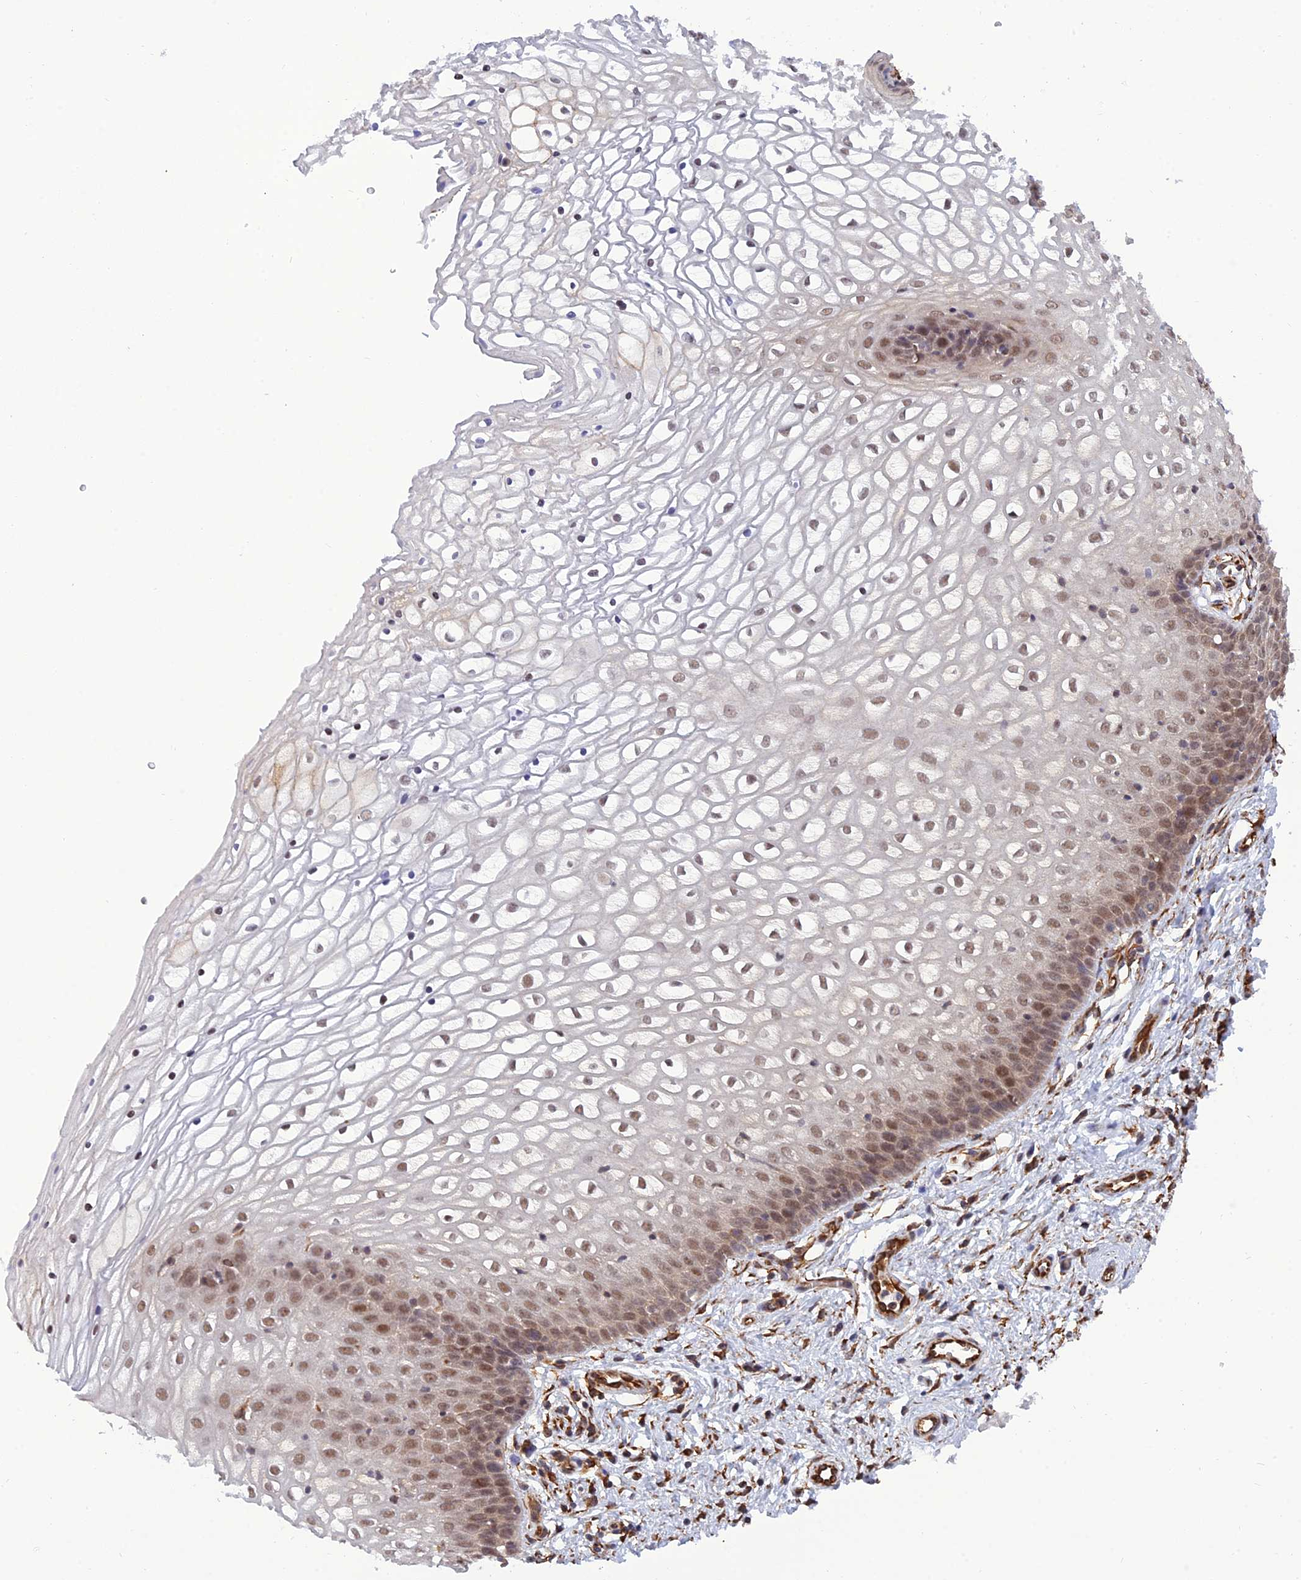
{"staining": {"intensity": "moderate", "quantity": ">75%", "location": "nuclear"}, "tissue": "vagina", "cell_type": "Squamous epithelial cells", "image_type": "normal", "snomed": [{"axis": "morphology", "description": "Normal tissue, NOS"}, {"axis": "topography", "description": "Vagina"}], "caption": "This histopathology image displays benign vagina stained with immunohistochemistry (IHC) to label a protein in brown. The nuclear of squamous epithelial cells show moderate positivity for the protein. Nuclei are counter-stained blue.", "gene": "PAGR1", "patient": {"sex": "female", "age": 34}}